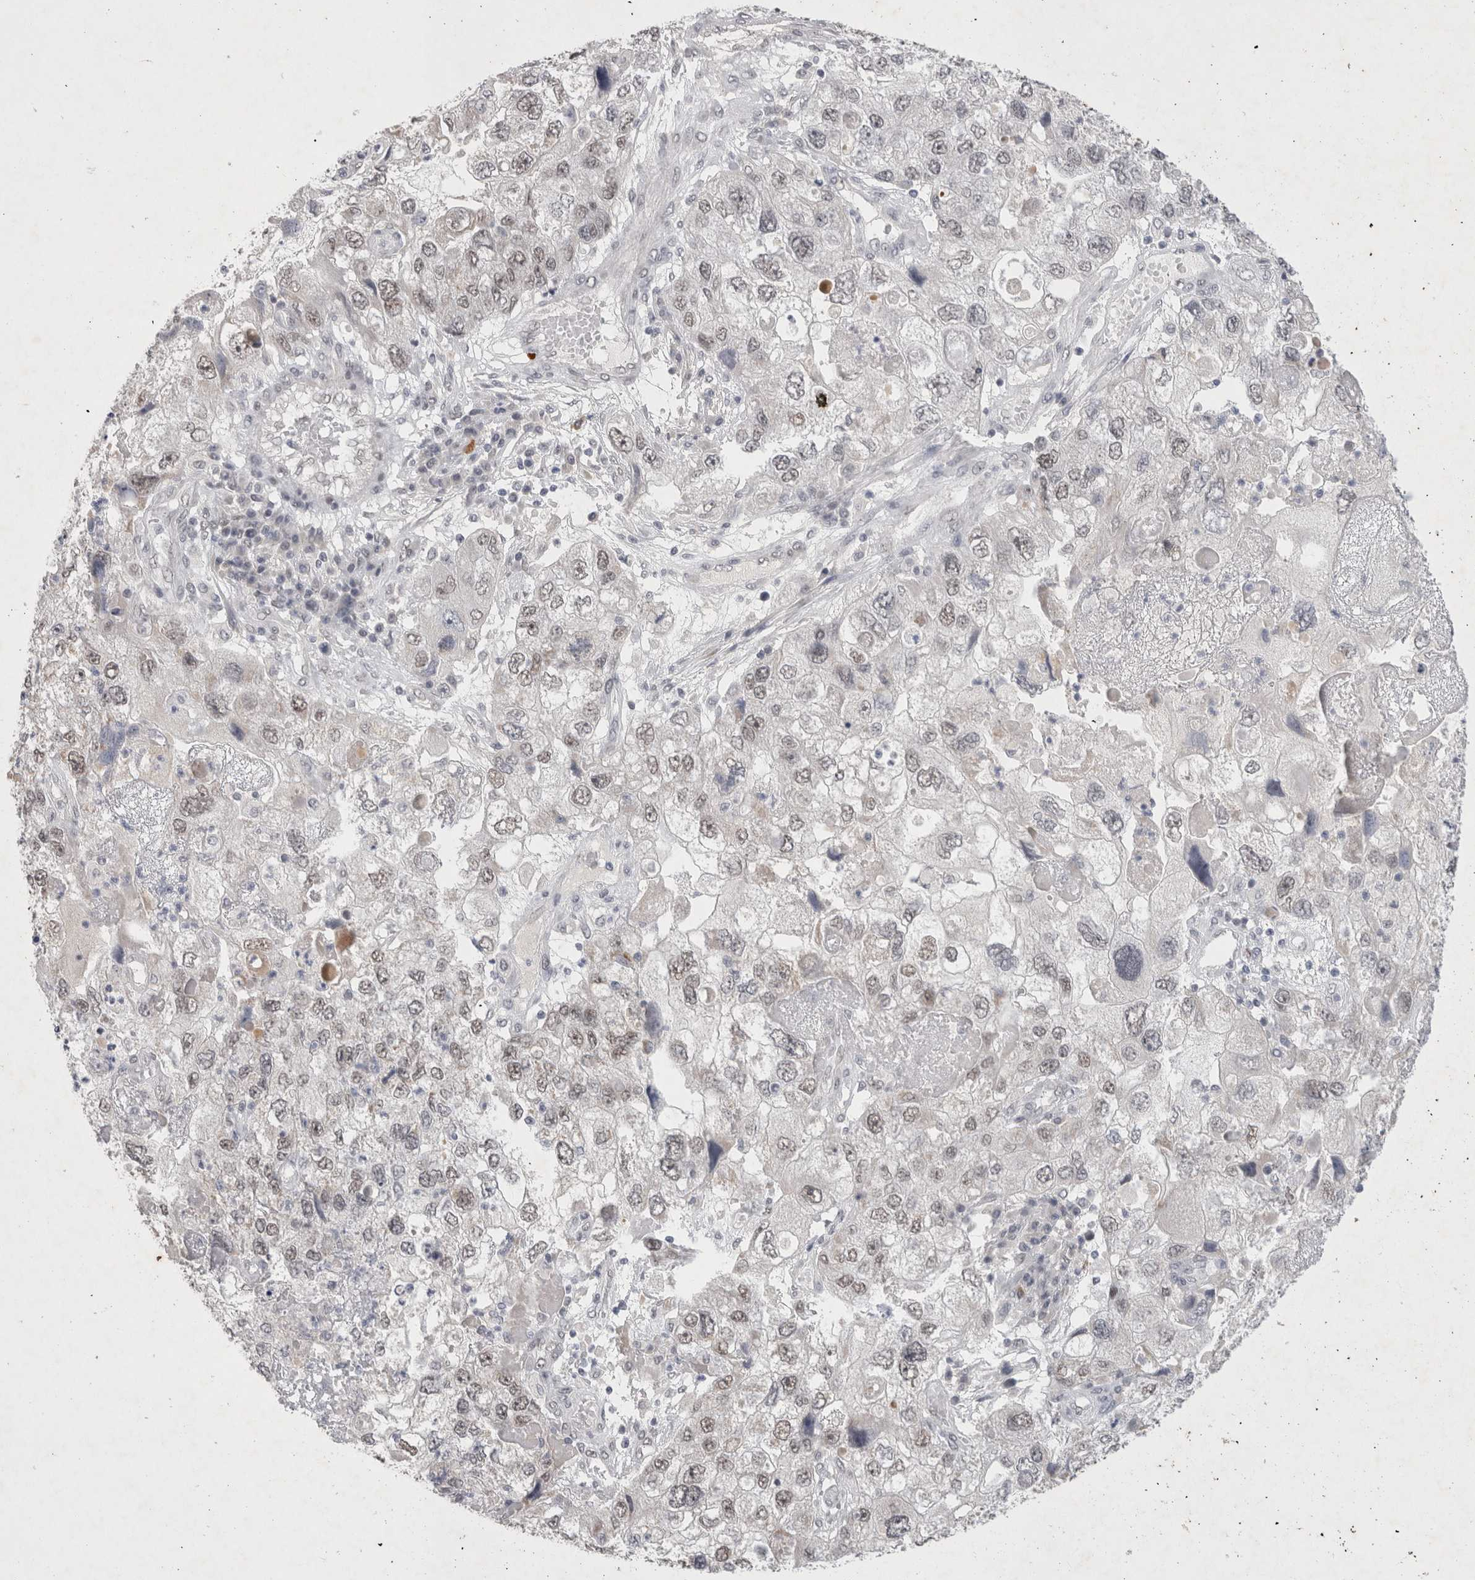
{"staining": {"intensity": "weak", "quantity": ">75%", "location": "nuclear"}, "tissue": "endometrial cancer", "cell_type": "Tumor cells", "image_type": "cancer", "snomed": [{"axis": "morphology", "description": "Adenocarcinoma, NOS"}, {"axis": "topography", "description": "Endometrium"}], "caption": "A low amount of weak nuclear positivity is seen in approximately >75% of tumor cells in endometrial adenocarcinoma tissue.", "gene": "RECQL4", "patient": {"sex": "female", "age": 49}}